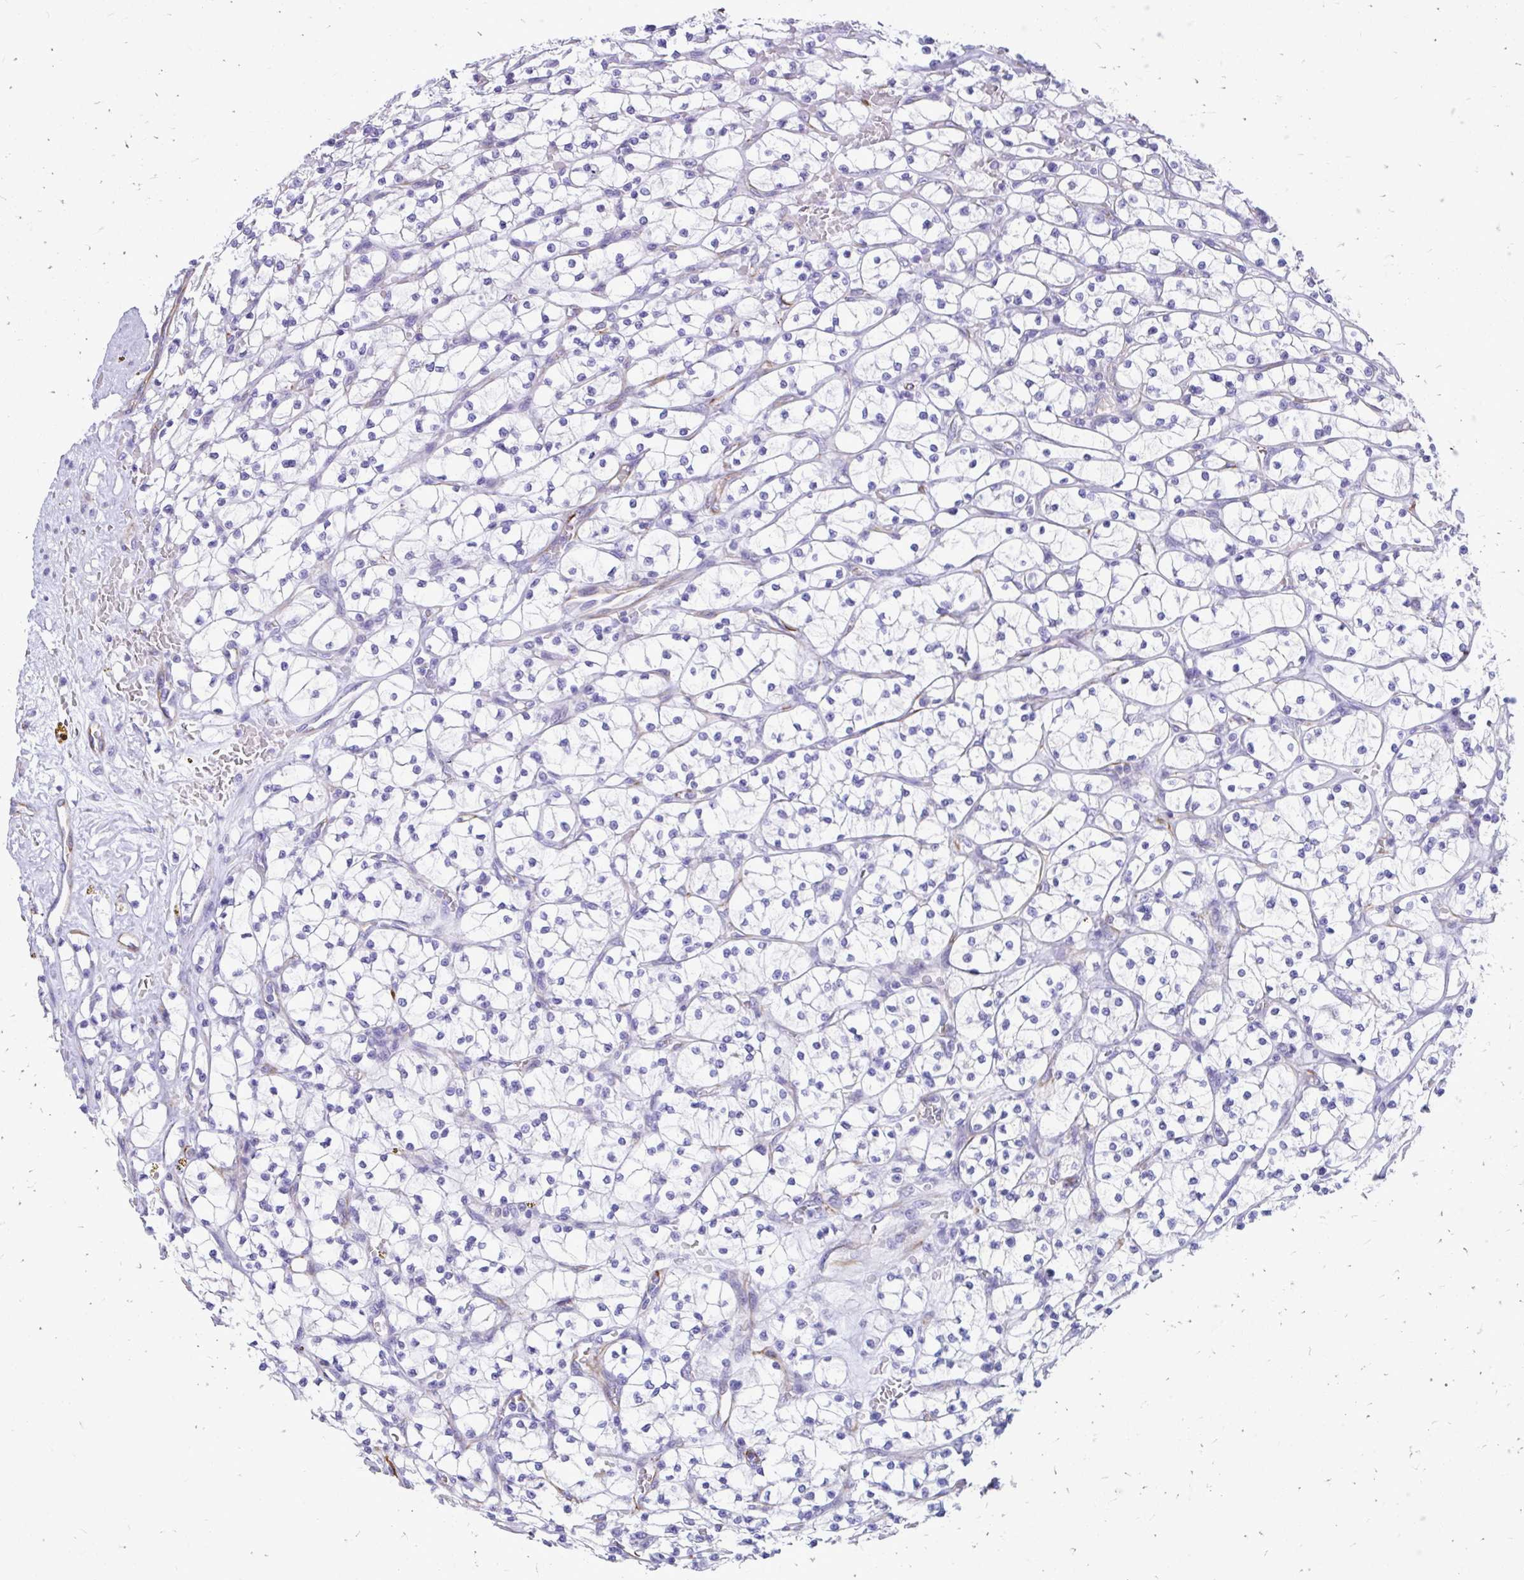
{"staining": {"intensity": "negative", "quantity": "none", "location": "none"}, "tissue": "renal cancer", "cell_type": "Tumor cells", "image_type": "cancer", "snomed": [{"axis": "morphology", "description": "Adenocarcinoma, NOS"}, {"axis": "topography", "description": "Kidney"}], "caption": "DAB immunohistochemical staining of renal cancer (adenocarcinoma) demonstrates no significant staining in tumor cells.", "gene": "ZNF699", "patient": {"sex": "female", "age": 64}}